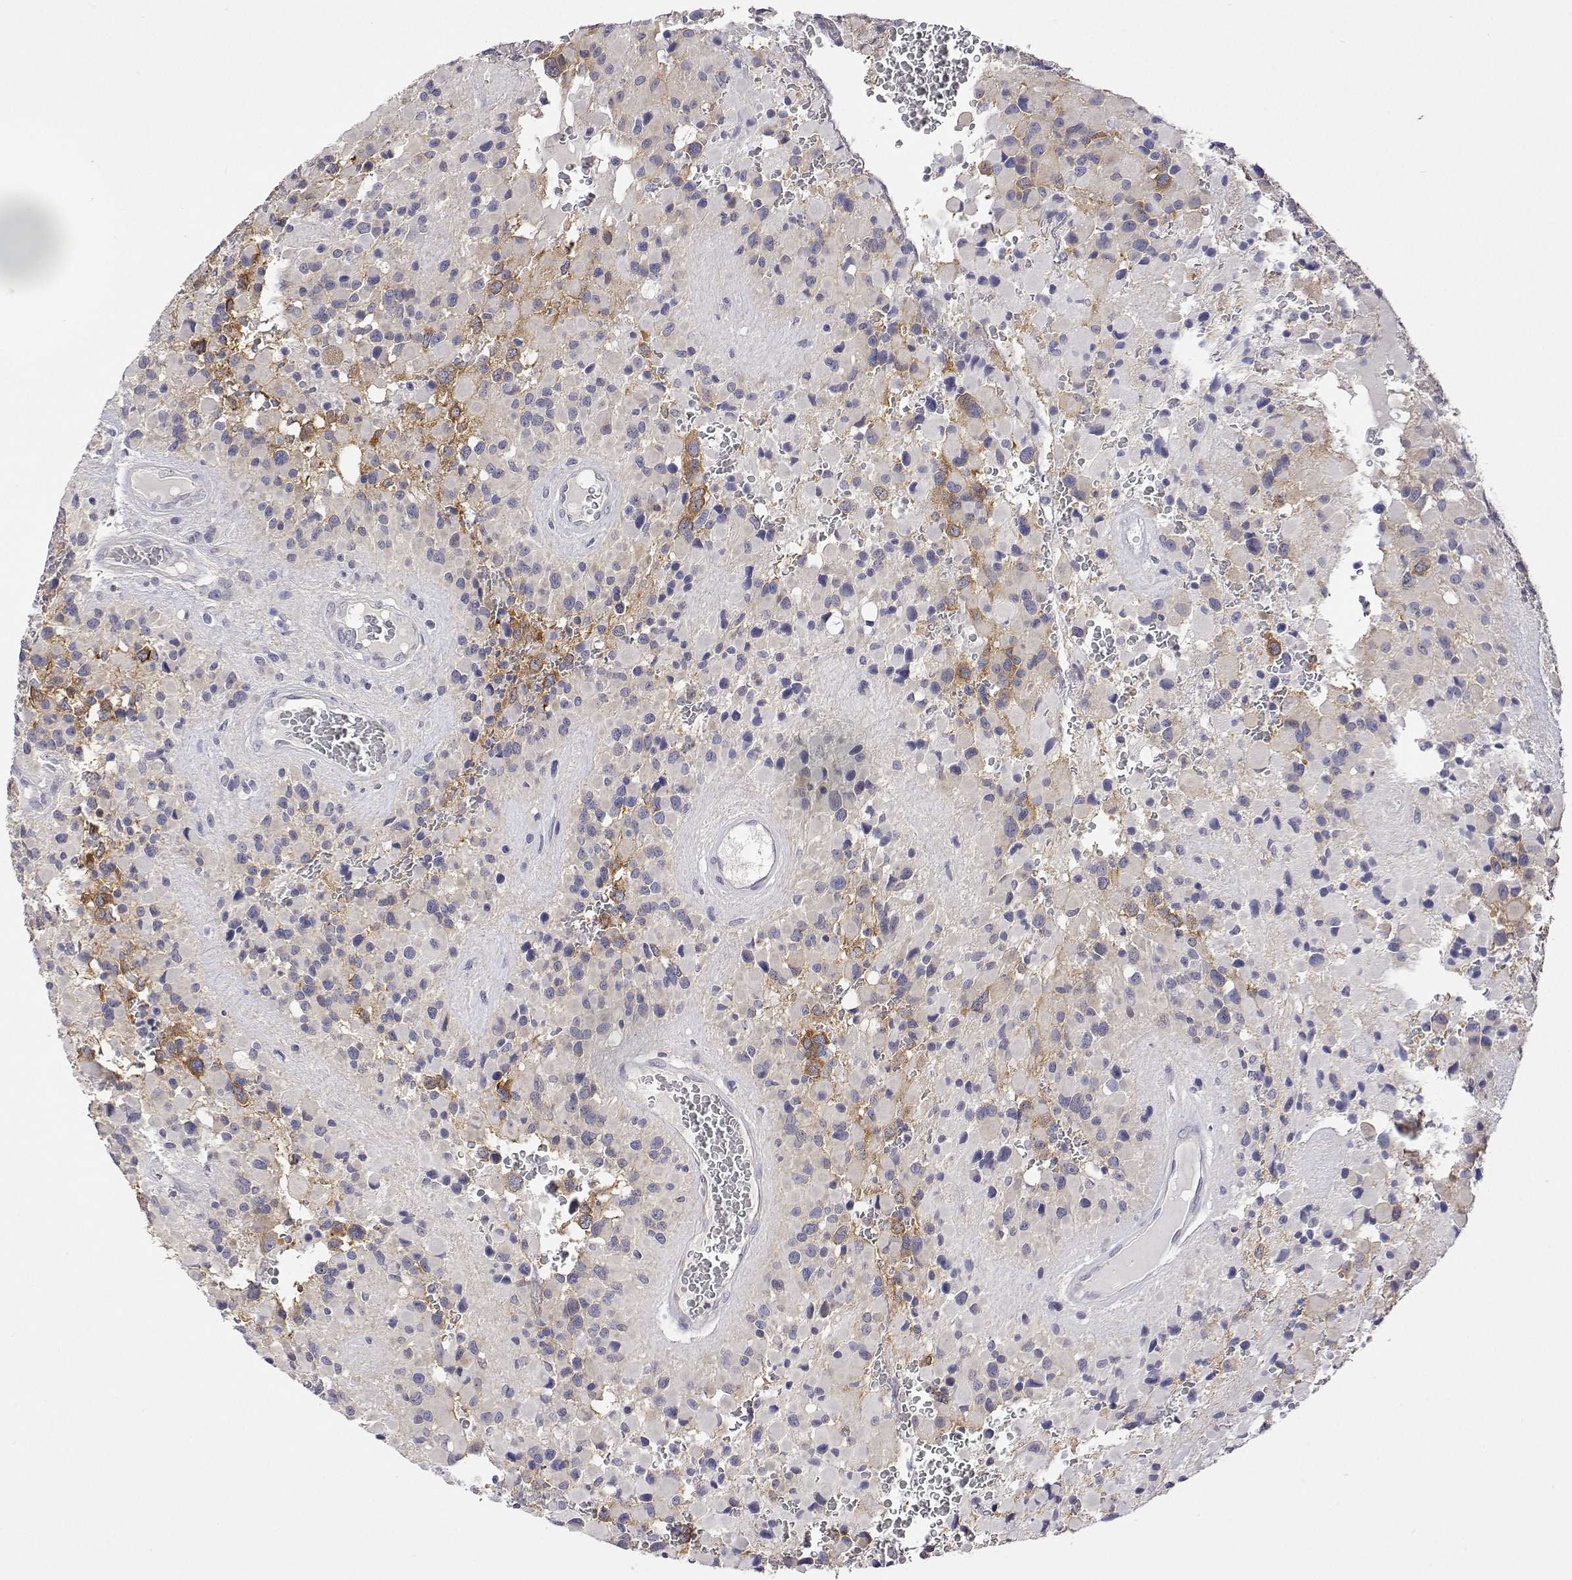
{"staining": {"intensity": "negative", "quantity": "none", "location": "none"}, "tissue": "glioma", "cell_type": "Tumor cells", "image_type": "cancer", "snomed": [{"axis": "morphology", "description": "Glioma, malignant, High grade"}, {"axis": "topography", "description": "Brain"}], "caption": "A histopathology image of glioma stained for a protein shows no brown staining in tumor cells. The staining was performed using DAB (3,3'-diaminobenzidine) to visualize the protein expression in brown, while the nuclei were stained in blue with hematoxylin (Magnification: 20x).", "gene": "PLCB1", "patient": {"sex": "female", "age": 40}}